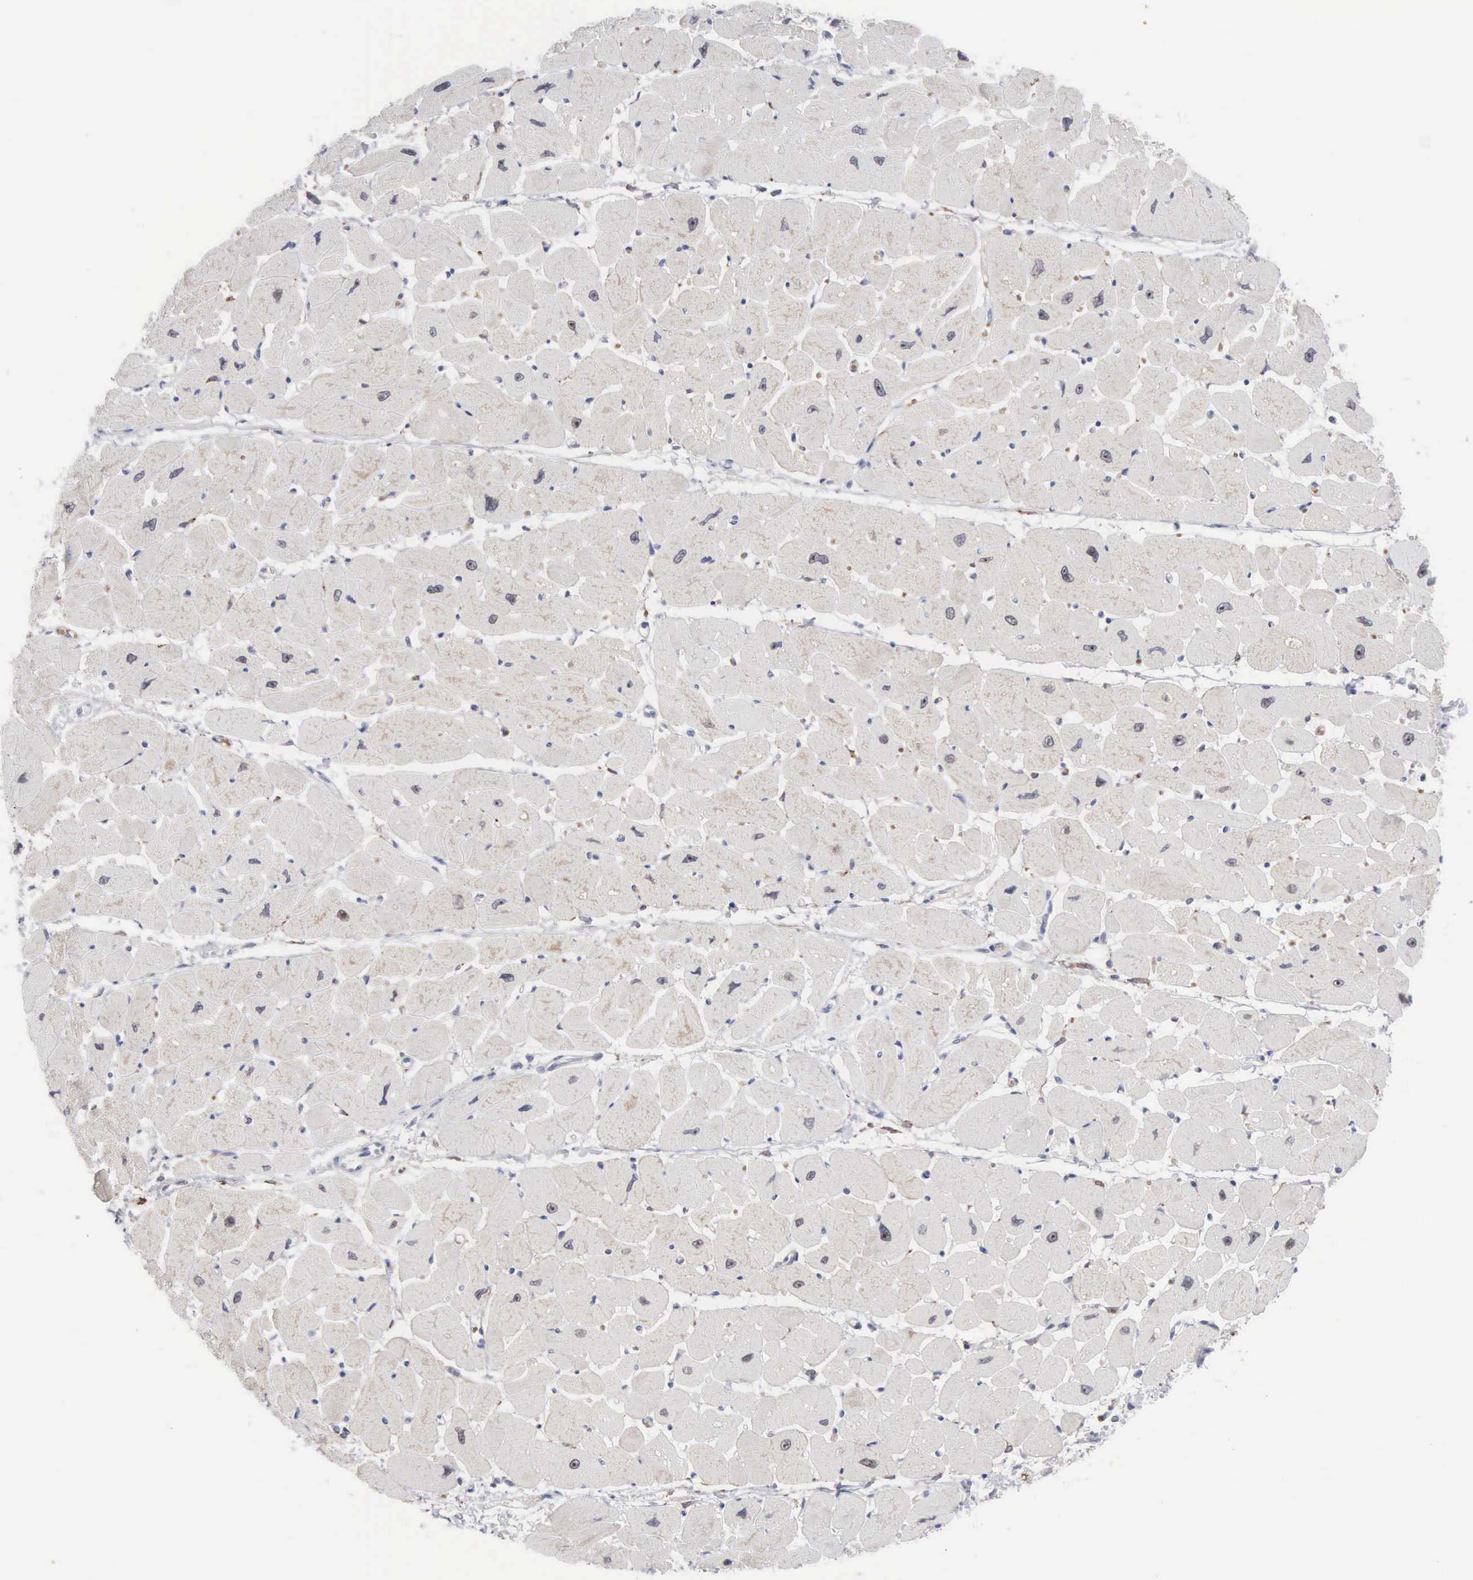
{"staining": {"intensity": "negative", "quantity": "none", "location": "none"}, "tissue": "heart muscle", "cell_type": "Cardiomyocytes", "image_type": "normal", "snomed": [{"axis": "morphology", "description": "Normal tissue, NOS"}, {"axis": "topography", "description": "Heart"}], "caption": "Immunohistochemistry image of unremarkable heart muscle: human heart muscle stained with DAB (3,3'-diaminobenzidine) shows no significant protein positivity in cardiomyocytes. (DAB immunohistochemistry (IHC) with hematoxylin counter stain).", "gene": "ACOT4", "patient": {"sex": "female", "age": 54}}